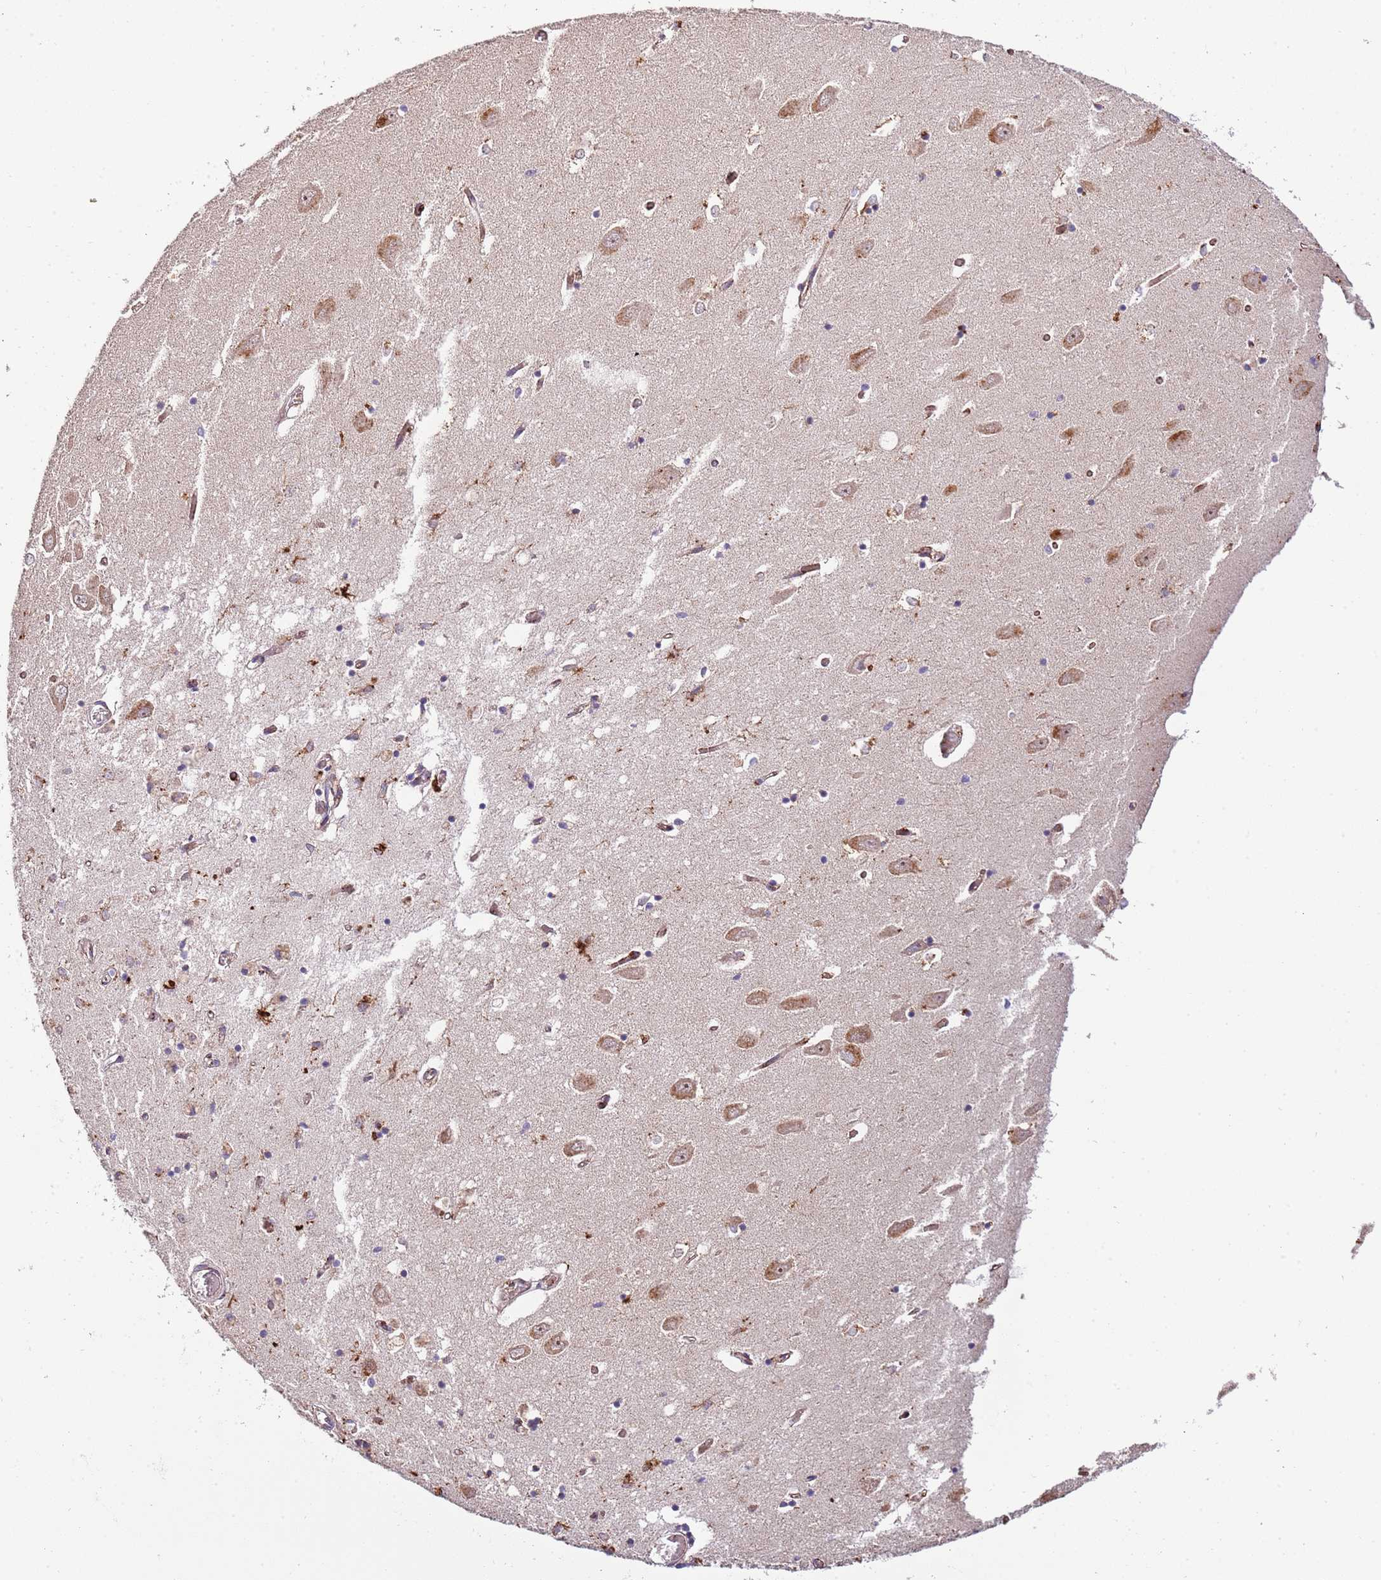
{"staining": {"intensity": "negative", "quantity": "none", "location": "none"}, "tissue": "hippocampus", "cell_type": "Glial cells", "image_type": "normal", "snomed": [{"axis": "morphology", "description": "Normal tissue, NOS"}, {"axis": "topography", "description": "Hippocampus"}], "caption": "This is a photomicrograph of IHC staining of normal hippocampus, which shows no staining in glial cells.", "gene": "DOCK6", "patient": {"sex": "male", "age": 70}}